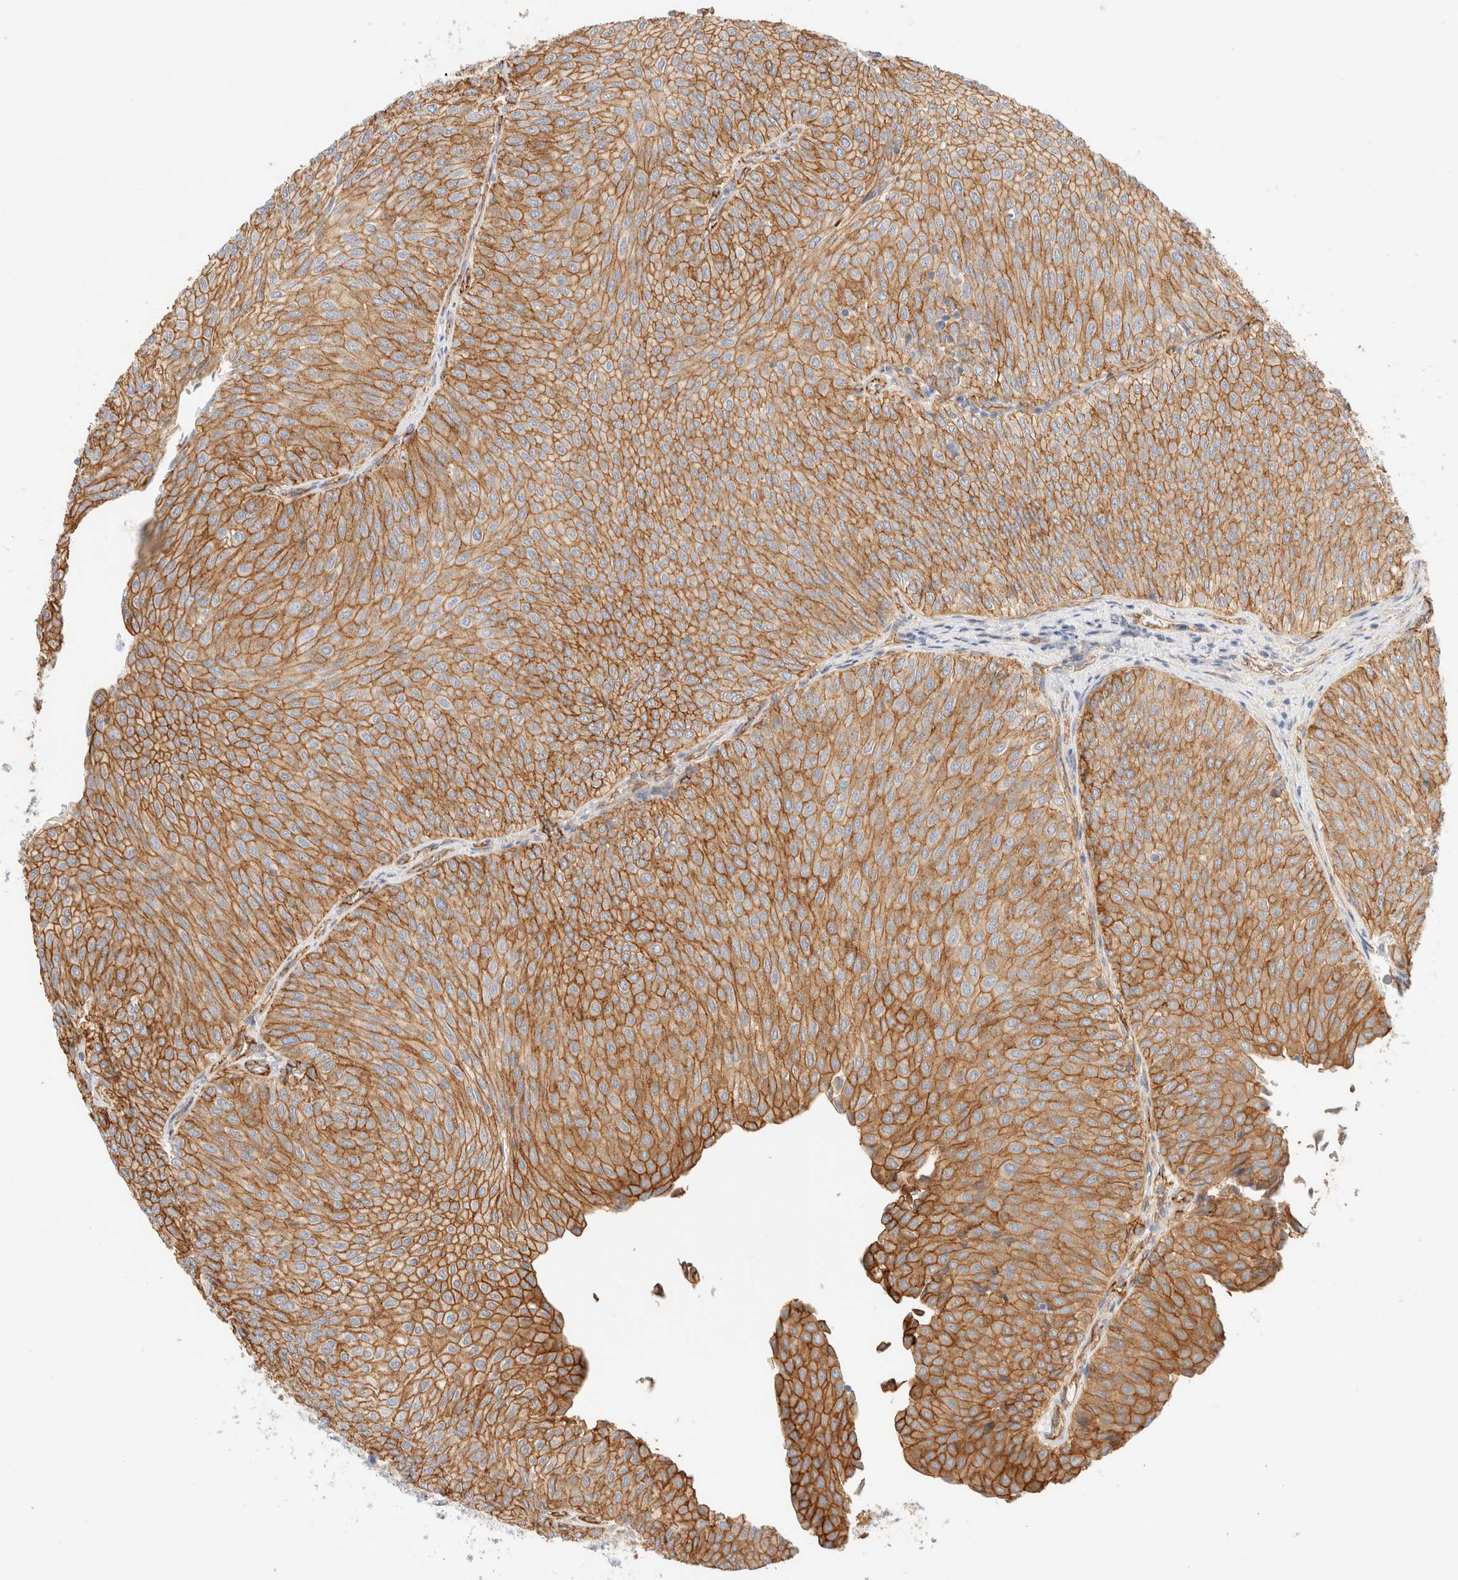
{"staining": {"intensity": "moderate", "quantity": ">75%", "location": "cytoplasmic/membranous"}, "tissue": "urothelial cancer", "cell_type": "Tumor cells", "image_type": "cancer", "snomed": [{"axis": "morphology", "description": "Urothelial carcinoma, Low grade"}, {"axis": "topography", "description": "Urinary bladder"}], "caption": "The micrograph shows a brown stain indicating the presence of a protein in the cytoplasmic/membranous of tumor cells in low-grade urothelial carcinoma.", "gene": "CYB5R4", "patient": {"sex": "male", "age": 78}}